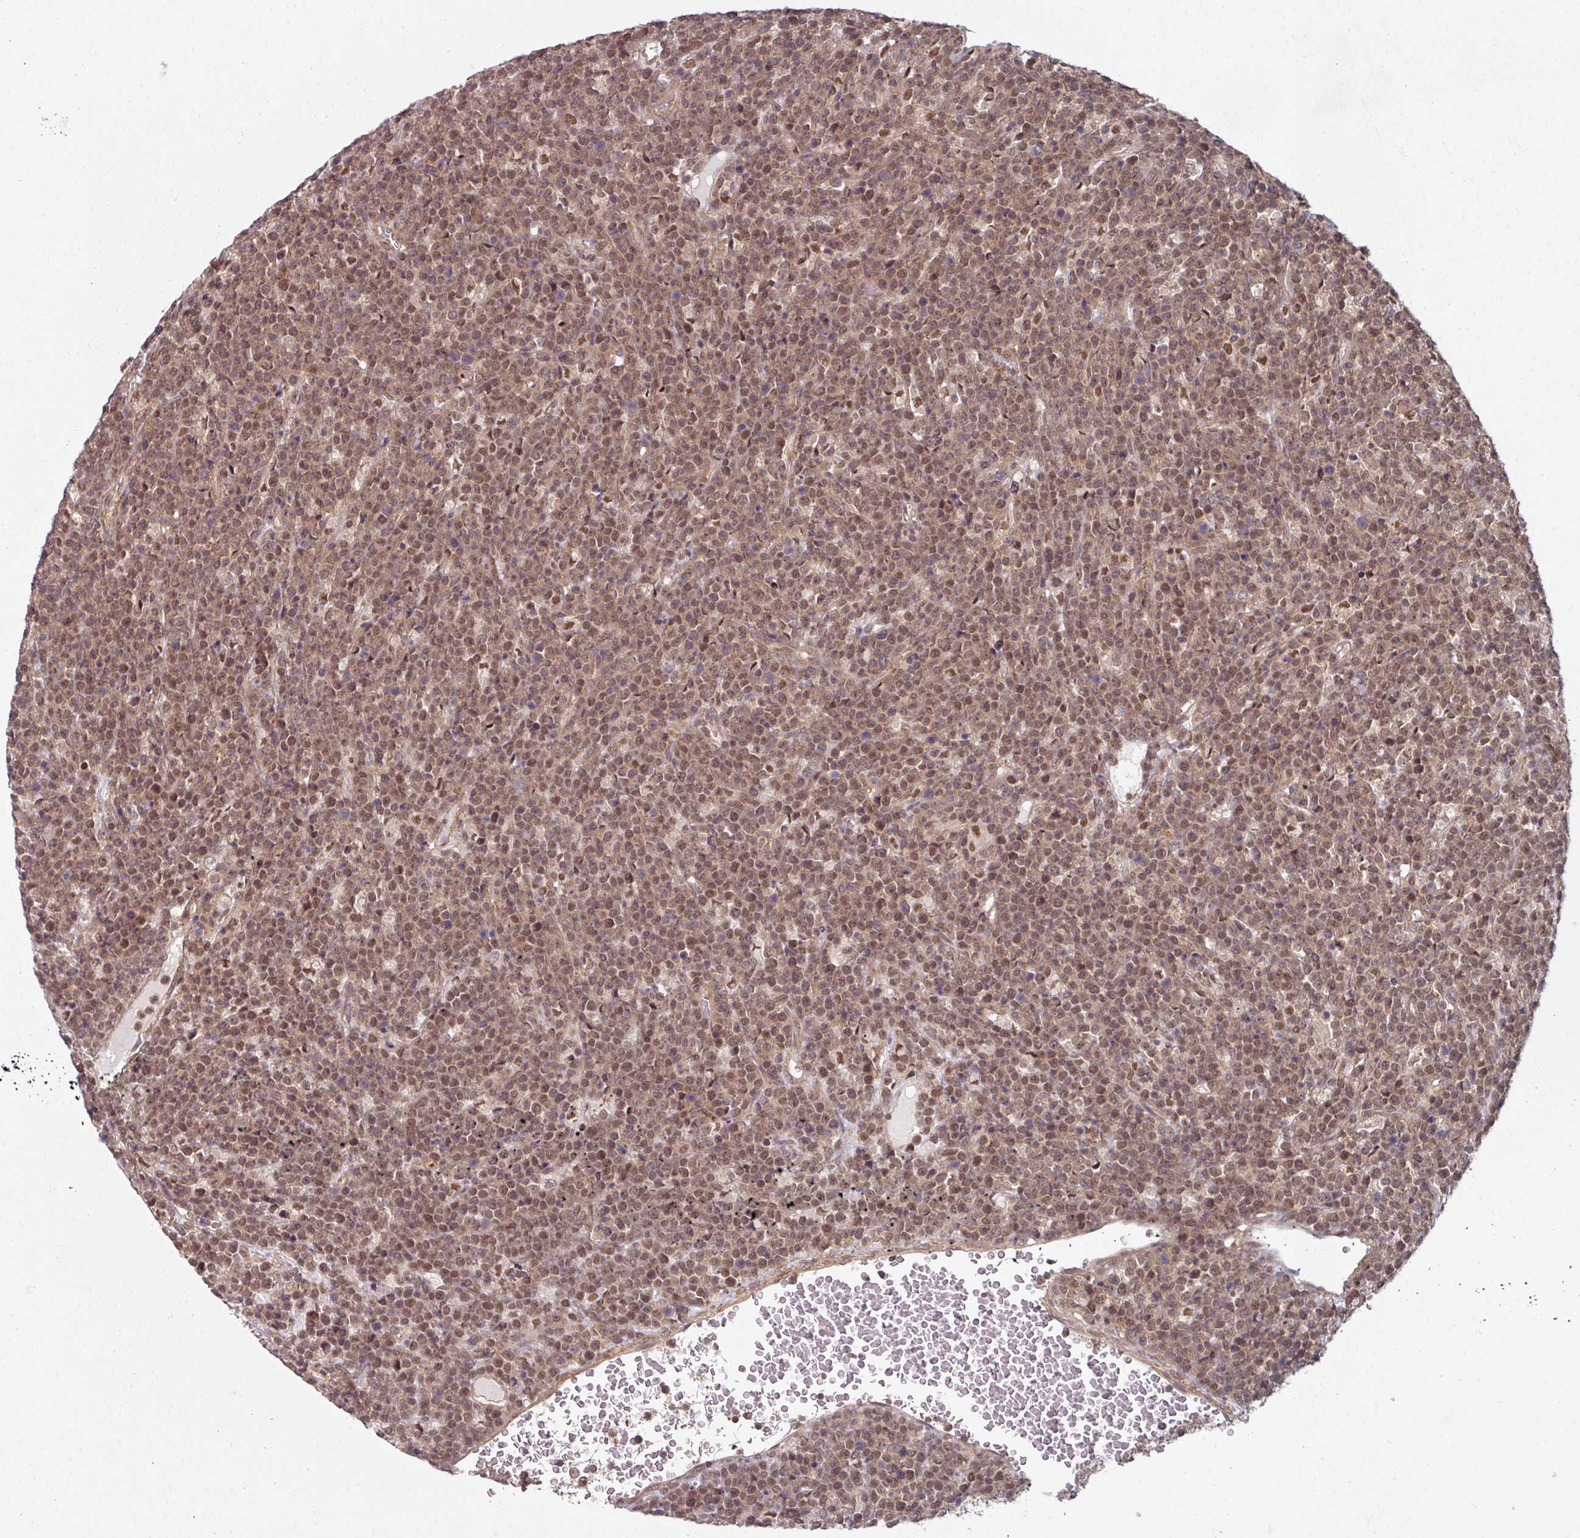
{"staining": {"intensity": "moderate", "quantity": ">75%", "location": "nuclear"}, "tissue": "lymphoma", "cell_type": "Tumor cells", "image_type": "cancer", "snomed": [{"axis": "morphology", "description": "Malignant lymphoma, non-Hodgkin's type, High grade"}, {"axis": "topography", "description": "Ovary"}], "caption": "Immunohistochemistry (IHC) of high-grade malignant lymphoma, non-Hodgkin's type shows medium levels of moderate nuclear expression in about >75% of tumor cells. (brown staining indicates protein expression, while blue staining denotes nuclei).", "gene": "PSME3IP1", "patient": {"sex": "female", "age": 56}}